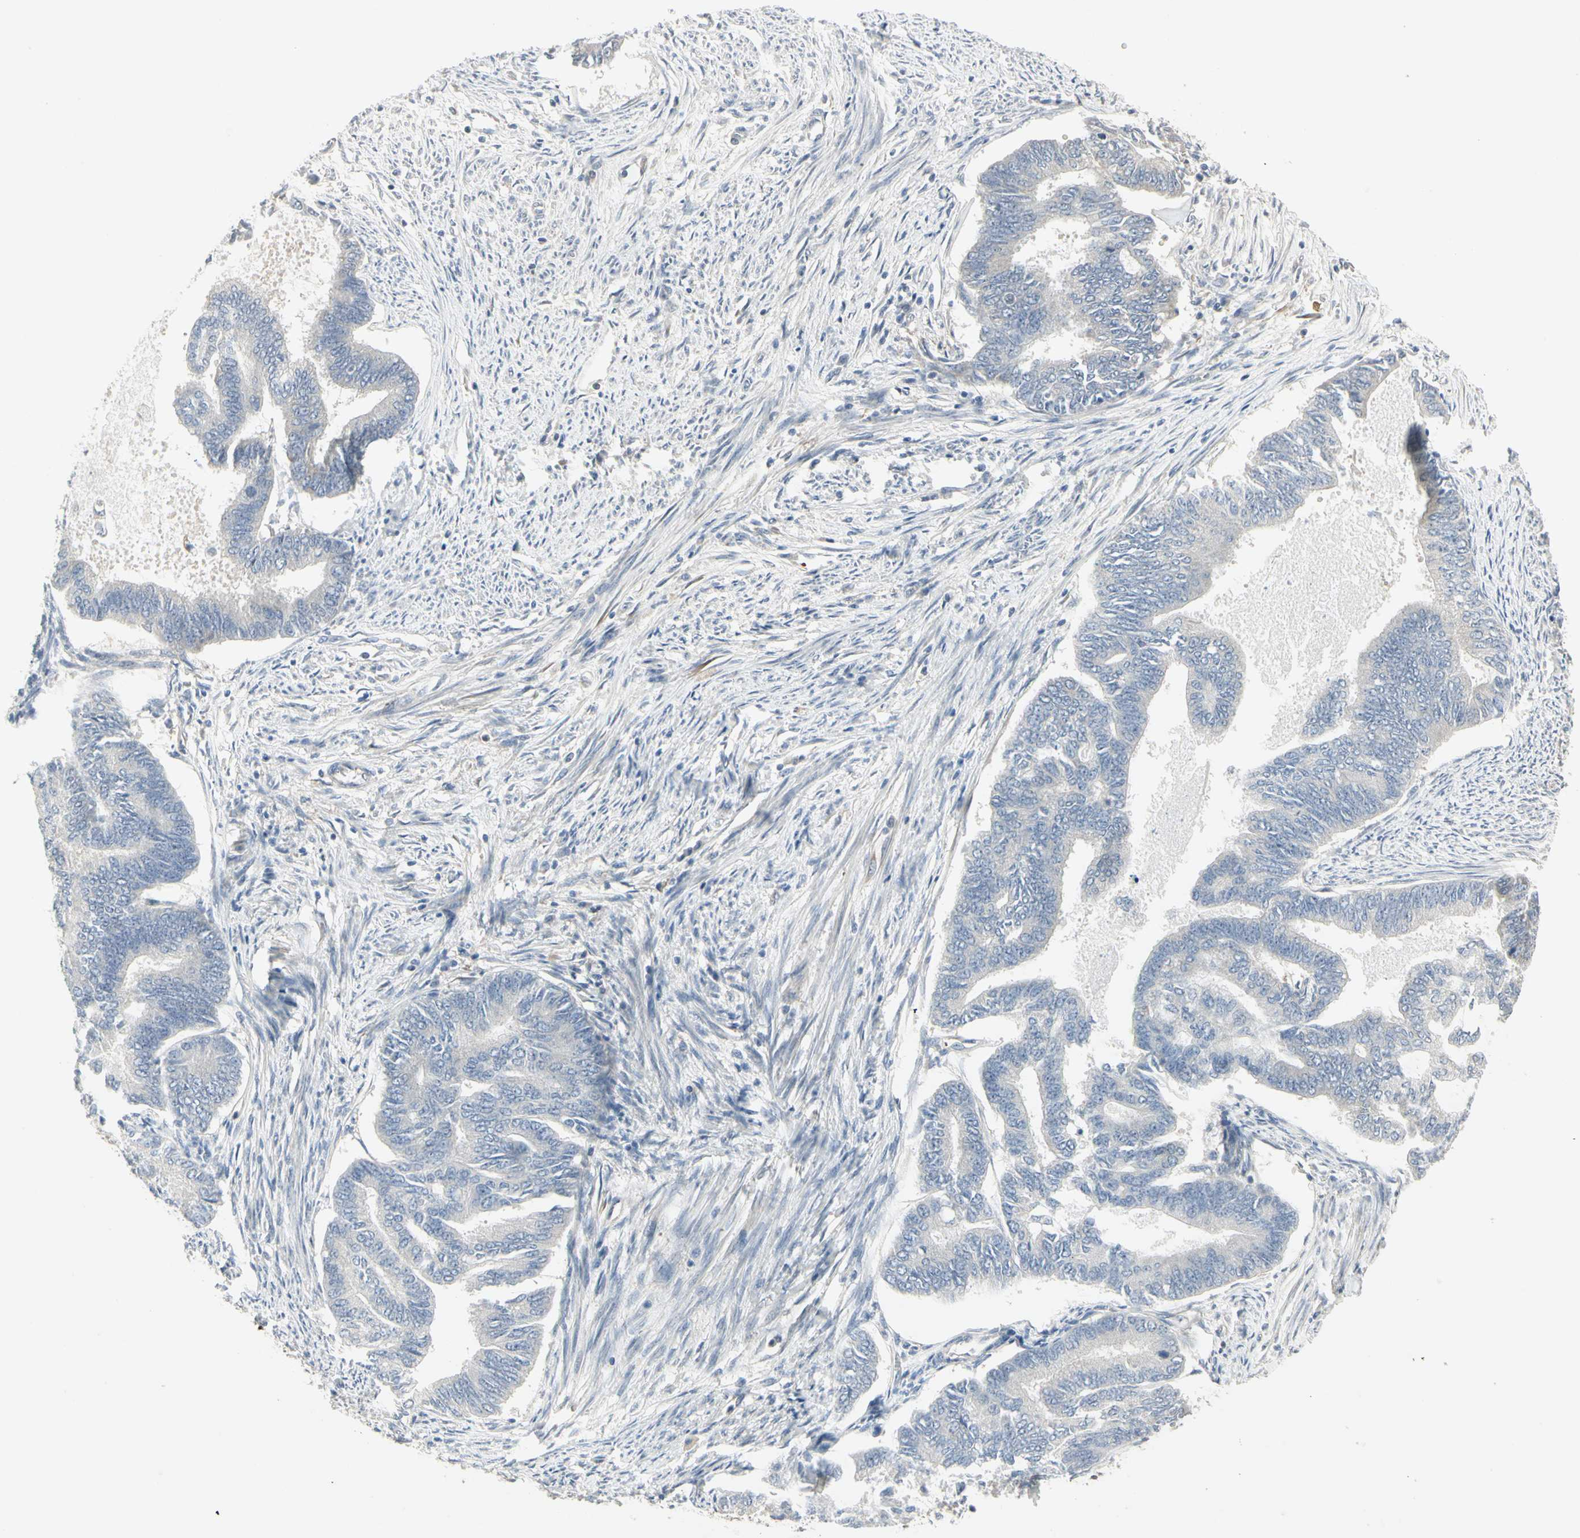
{"staining": {"intensity": "weak", "quantity": ">75%", "location": "cytoplasmic/membranous"}, "tissue": "endometrial cancer", "cell_type": "Tumor cells", "image_type": "cancer", "snomed": [{"axis": "morphology", "description": "Adenocarcinoma, NOS"}, {"axis": "topography", "description": "Endometrium"}], "caption": "Endometrial cancer stained for a protein (brown) shows weak cytoplasmic/membranous positive positivity in about >75% of tumor cells.", "gene": "ZFP36", "patient": {"sex": "female", "age": 86}}